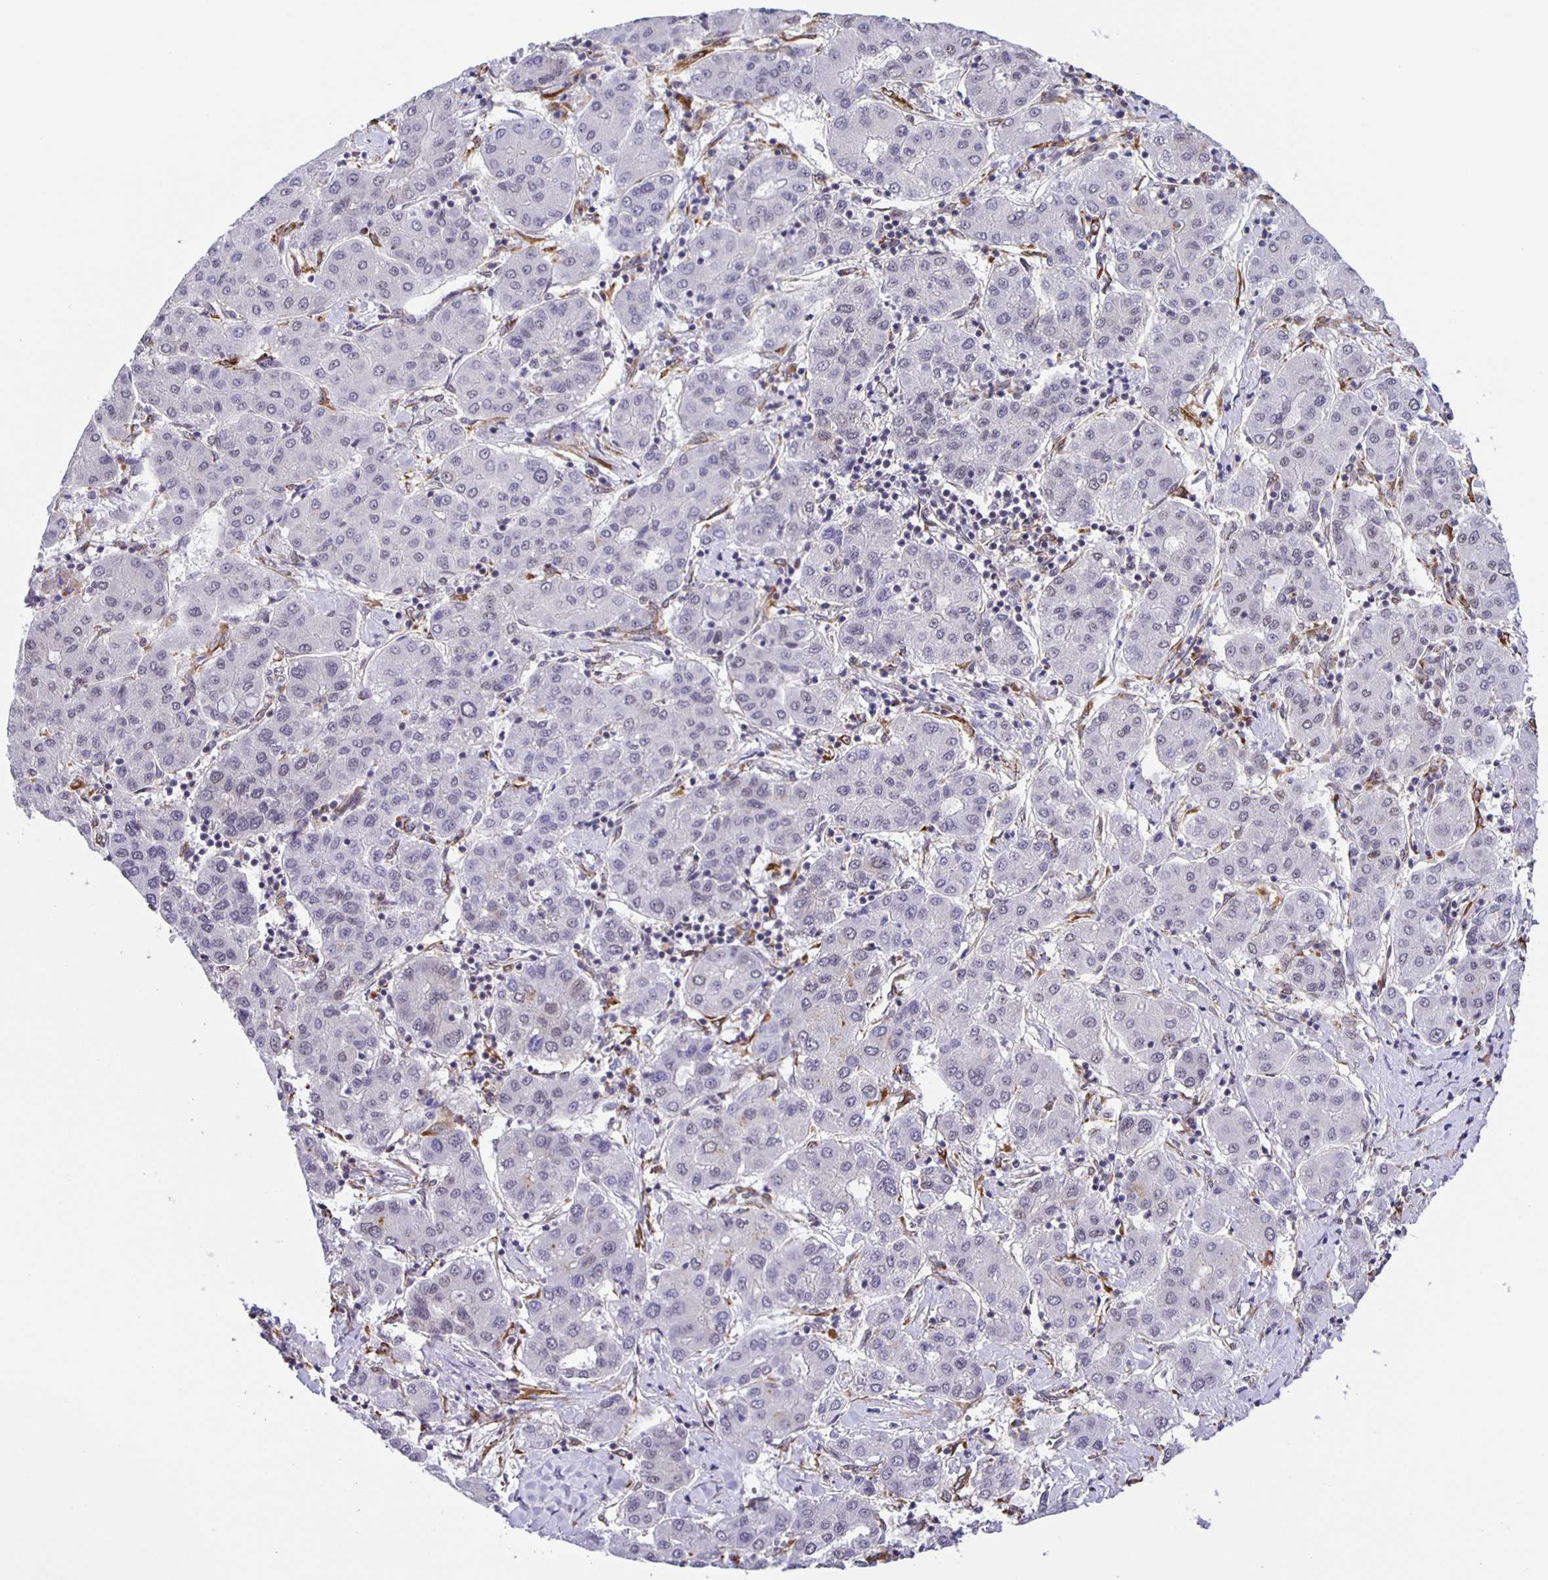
{"staining": {"intensity": "negative", "quantity": "none", "location": "none"}, "tissue": "liver cancer", "cell_type": "Tumor cells", "image_type": "cancer", "snomed": [{"axis": "morphology", "description": "Carcinoma, Hepatocellular, NOS"}, {"axis": "topography", "description": "Liver"}], "caption": "Image shows no protein expression in tumor cells of liver hepatocellular carcinoma tissue. (IHC, brightfield microscopy, high magnification).", "gene": "ZRANB2", "patient": {"sex": "male", "age": 65}}